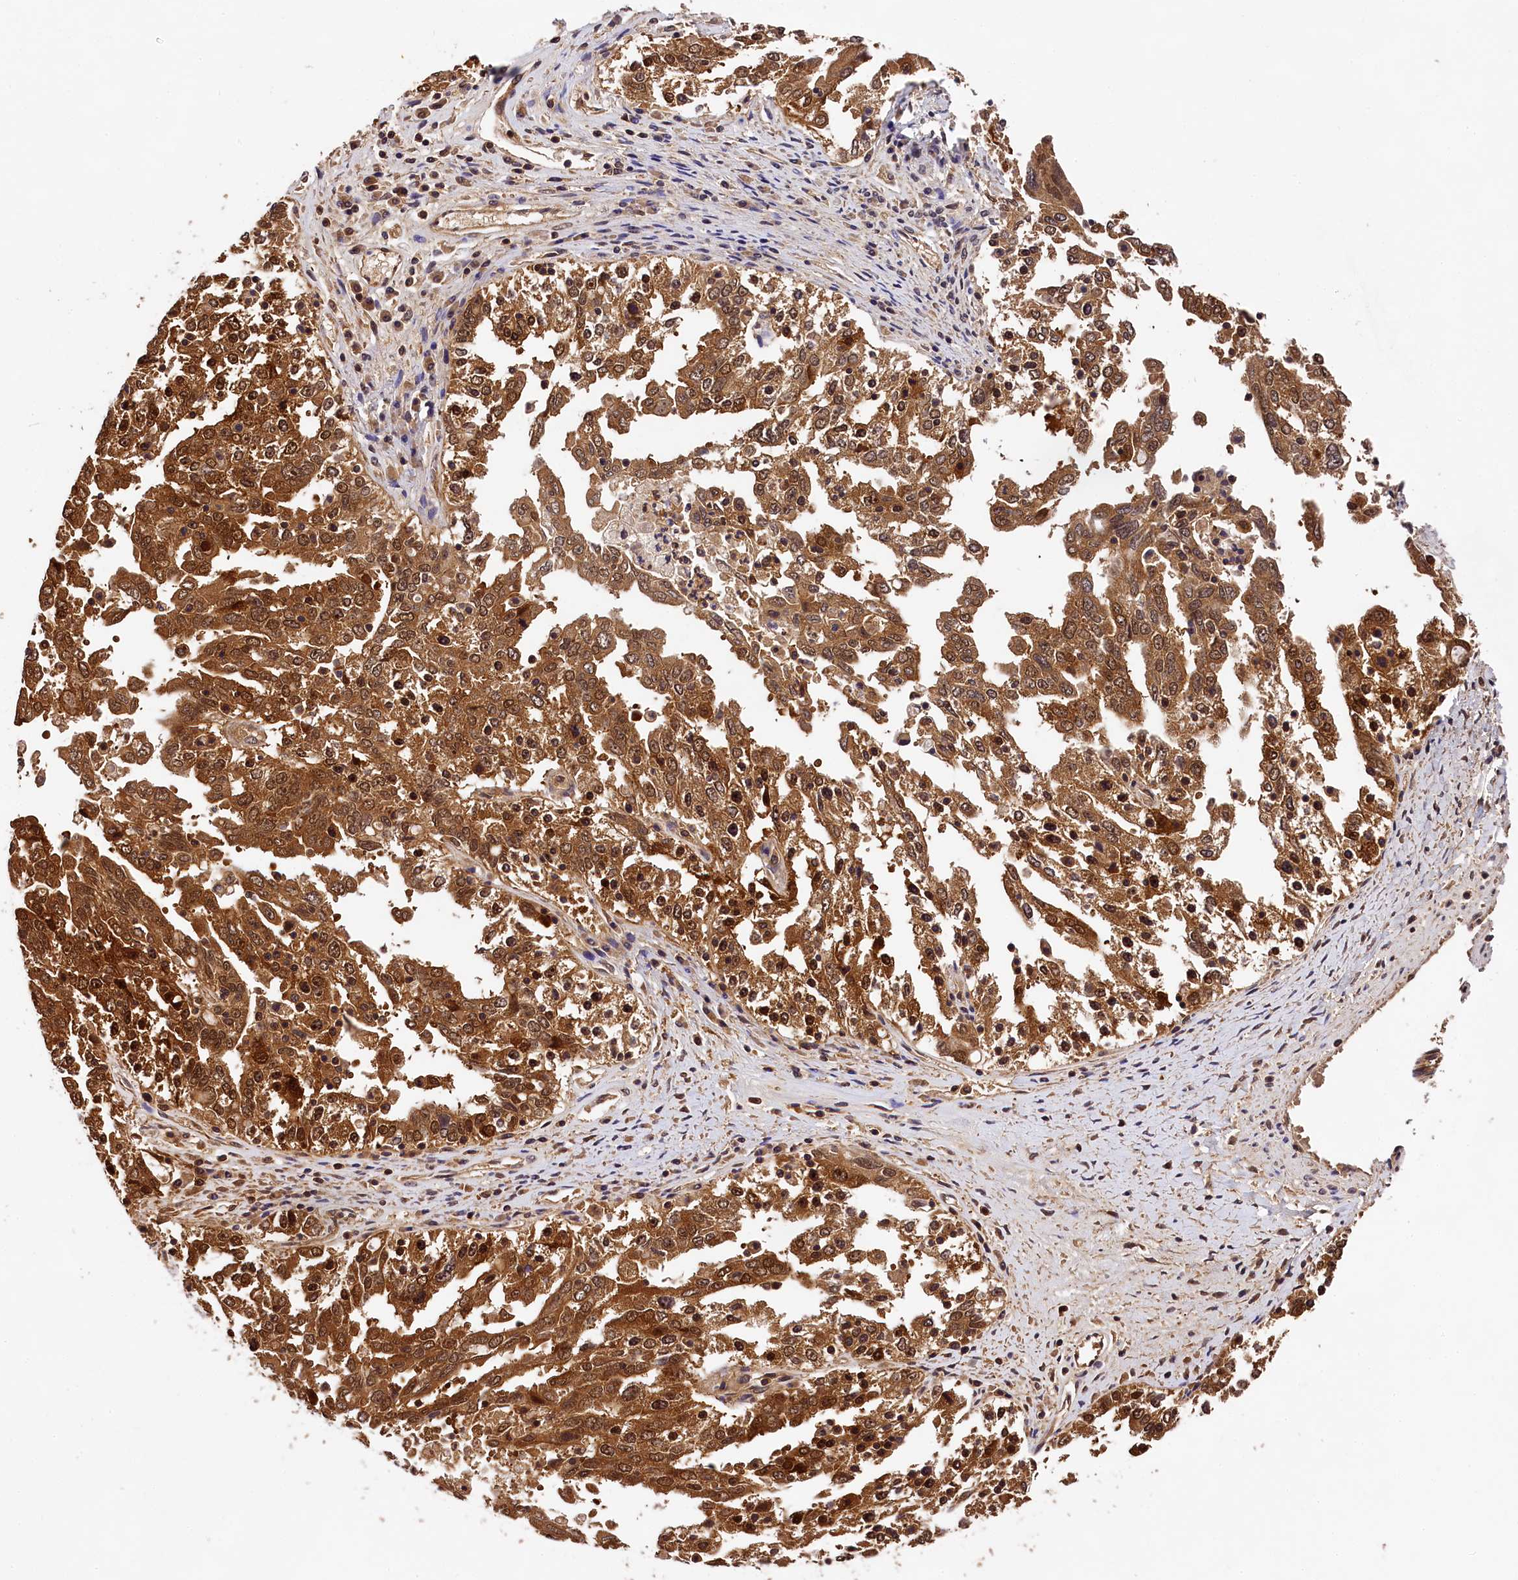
{"staining": {"intensity": "strong", "quantity": ">75%", "location": "cytoplasmic/membranous,nuclear"}, "tissue": "ovarian cancer", "cell_type": "Tumor cells", "image_type": "cancer", "snomed": [{"axis": "morphology", "description": "Carcinoma, endometroid"}, {"axis": "topography", "description": "Ovary"}], "caption": "A brown stain highlights strong cytoplasmic/membranous and nuclear staining of a protein in endometroid carcinoma (ovarian) tumor cells.", "gene": "EIF6", "patient": {"sex": "female", "age": 62}}